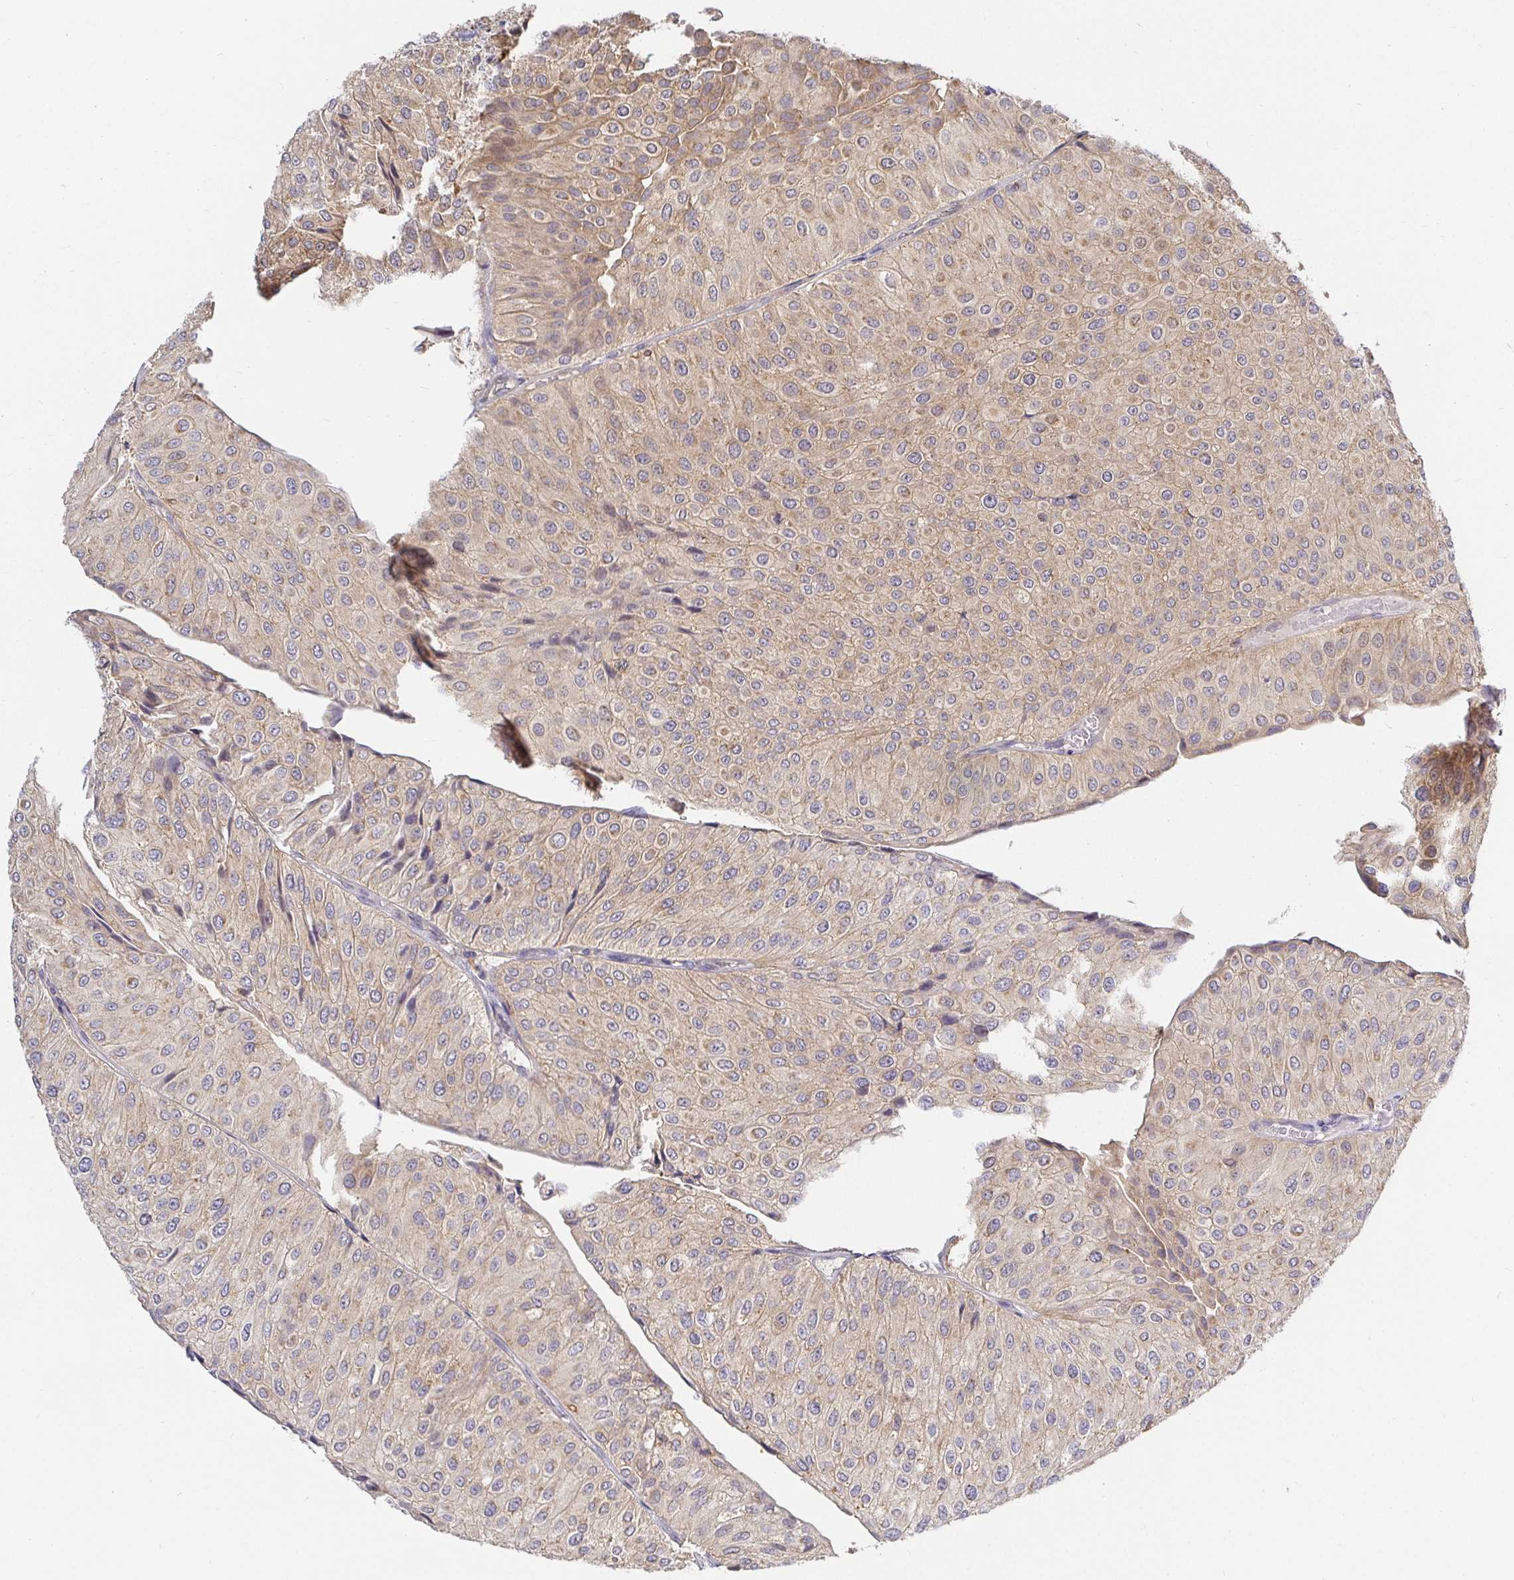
{"staining": {"intensity": "weak", "quantity": ">75%", "location": "cytoplasmic/membranous"}, "tissue": "urothelial cancer", "cell_type": "Tumor cells", "image_type": "cancer", "snomed": [{"axis": "morphology", "description": "Urothelial carcinoma, NOS"}, {"axis": "topography", "description": "Urinary bladder"}], "caption": "Immunohistochemical staining of urothelial cancer exhibits weak cytoplasmic/membranous protein positivity in approximately >75% of tumor cells. Nuclei are stained in blue.", "gene": "ATP6V1F", "patient": {"sex": "male", "age": 67}}